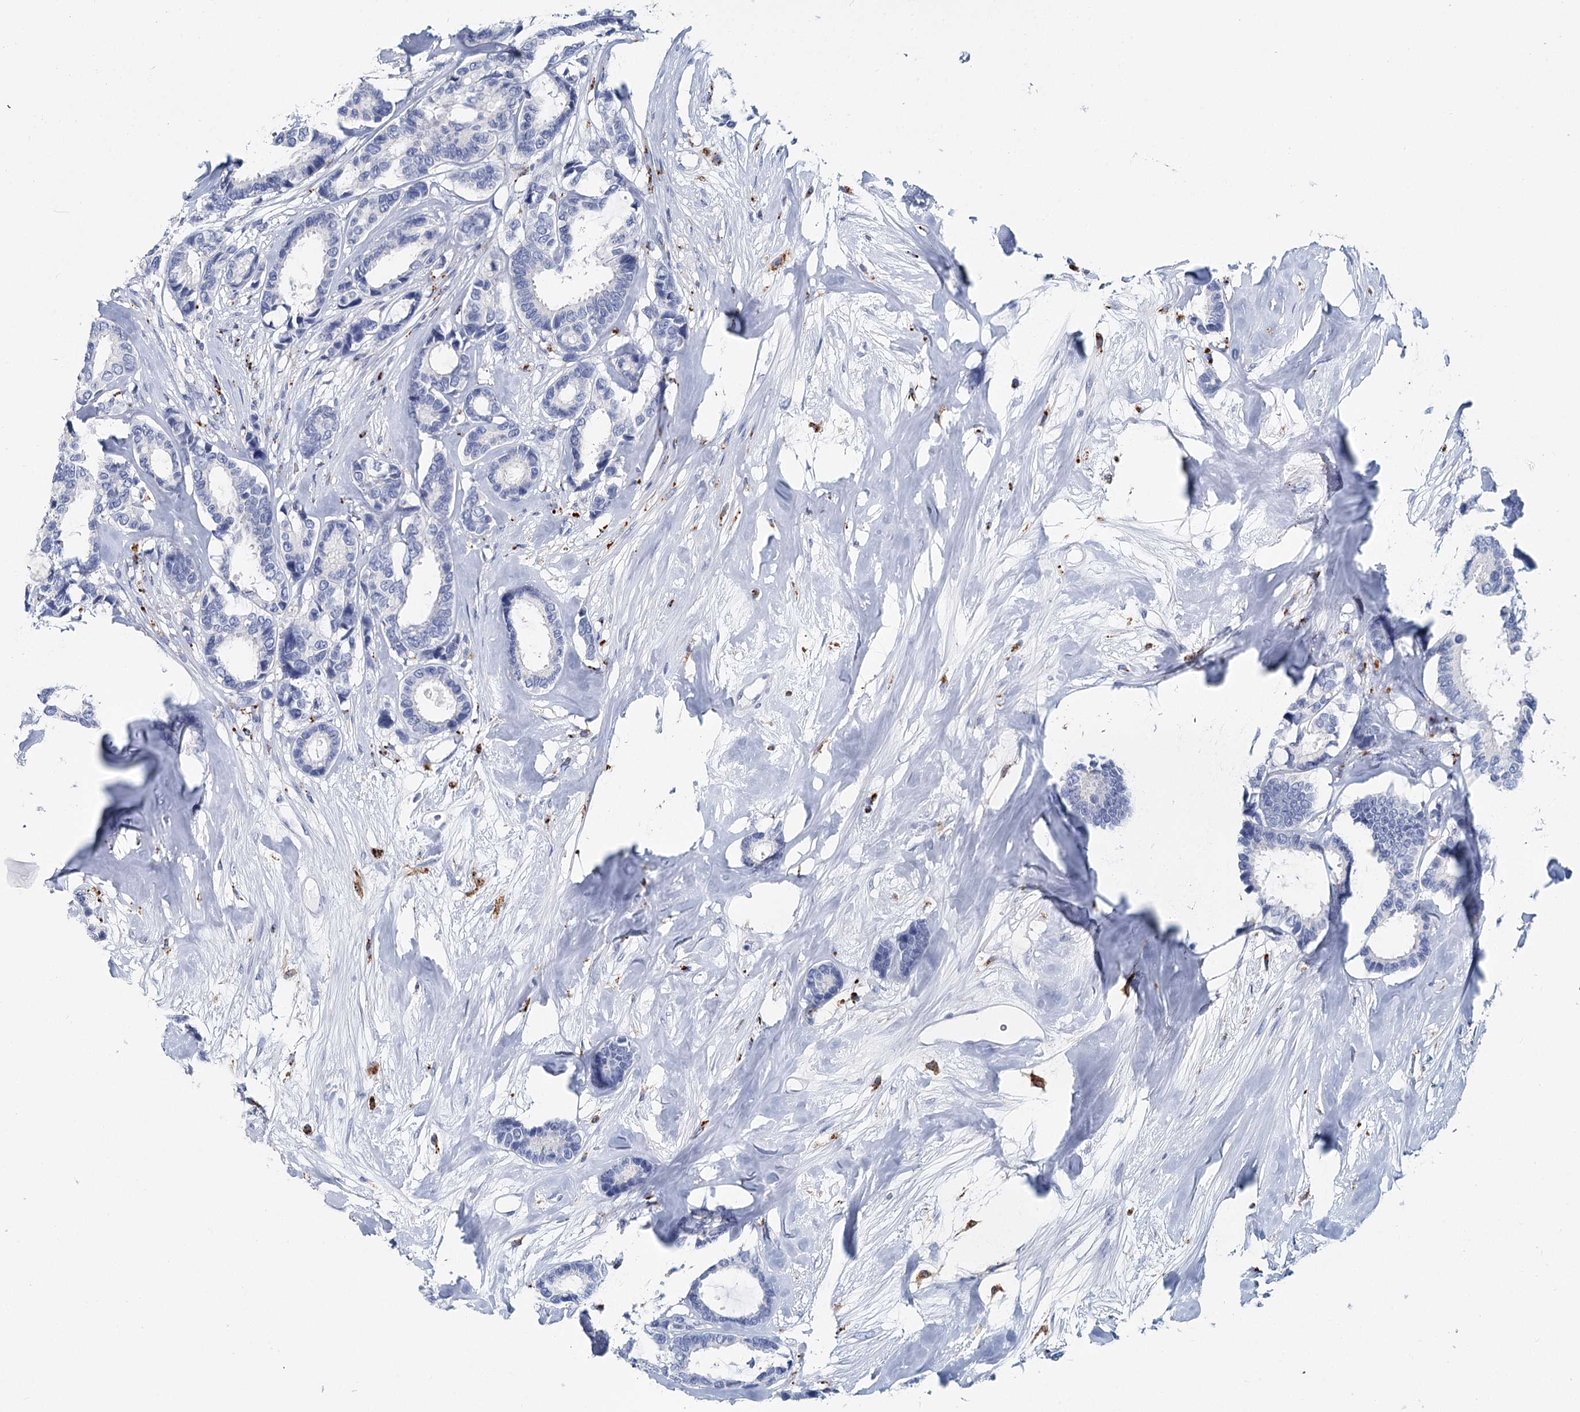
{"staining": {"intensity": "negative", "quantity": "none", "location": "none"}, "tissue": "breast cancer", "cell_type": "Tumor cells", "image_type": "cancer", "snomed": [{"axis": "morphology", "description": "Duct carcinoma"}, {"axis": "topography", "description": "Breast"}], "caption": "Tumor cells are negative for brown protein staining in breast cancer.", "gene": "METTL7B", "patient": {"sex": "female", "age": 87}}